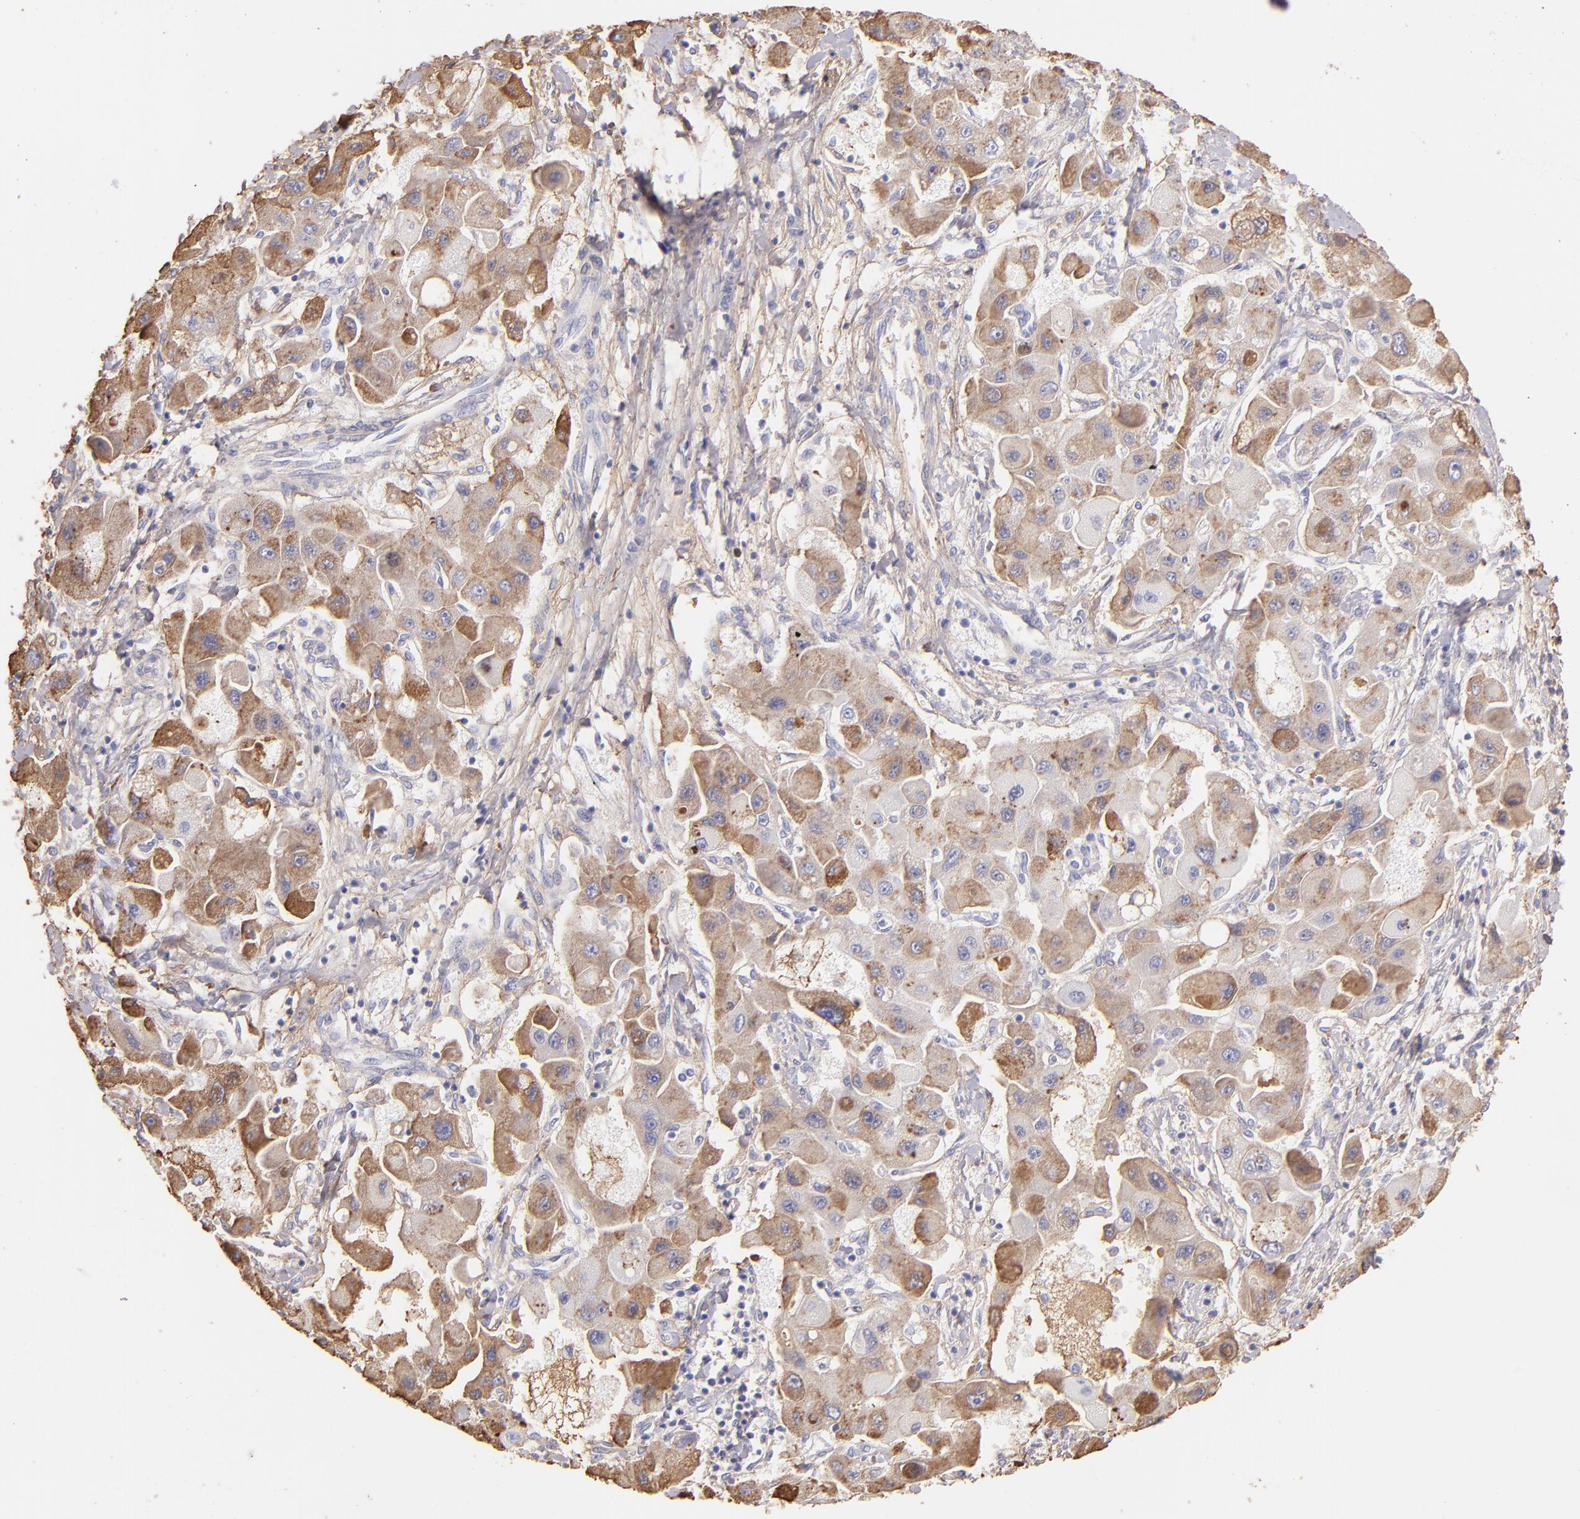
{"staining": {"intensity": "moderate", "quantity": ">75%", "location": "cytoplasmic/membranous"}, "tissue": "liver cancer", "cell_type": "Tumor cells", "image_type": "cancer", "snomed": [{"axis": "morphology", "description": "Carcinoma, Hepatocellular, NOS"}, {"axis": "topography", "description": "Liver"}], "caption": "Immunohistochemistry (IHC) staining of liver cancer, which reveals medium levels of moderate cytoplasmic/membranous staining in approximately >75% of tumor cells indicating moderate cytoplasmic/membranous protein positivity. The staining was performed using DAB (3,3'-diaminobenzidine) (brown) for protein detection and nuclei were counterstained in hematoxylin (blue).", "gene": "FGB", "patient": {"sex": "male", "age": 24}}